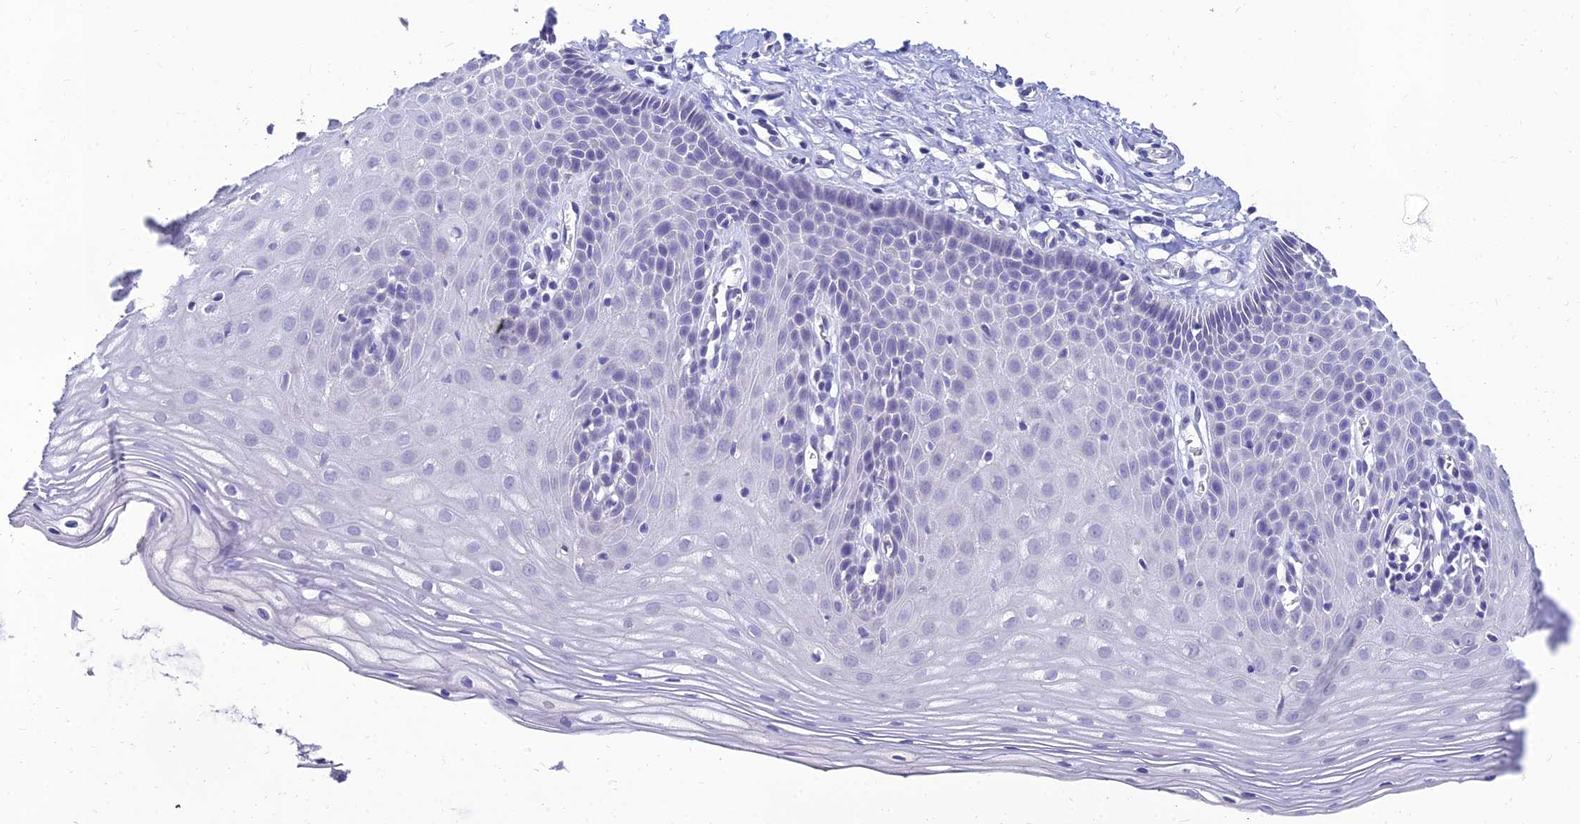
{"staining": {"intensity": "negative", "quantity": "none", "location": "none"}, "tissue": "cervix", "cell_type": "Squamous epithelial cells", "image_type": "normal", "snomed": [{"axis": "morphology", "description": "Normal tissue, NOS"}, {"axis": "topography", "description": "Cervix"}], "caption": "A photomicrograph of cervix stained for a protein reveals no brown staining in squamous epithelial cells.", "gene": "NPY", "patient": {"sex": "female", "age": 36}}